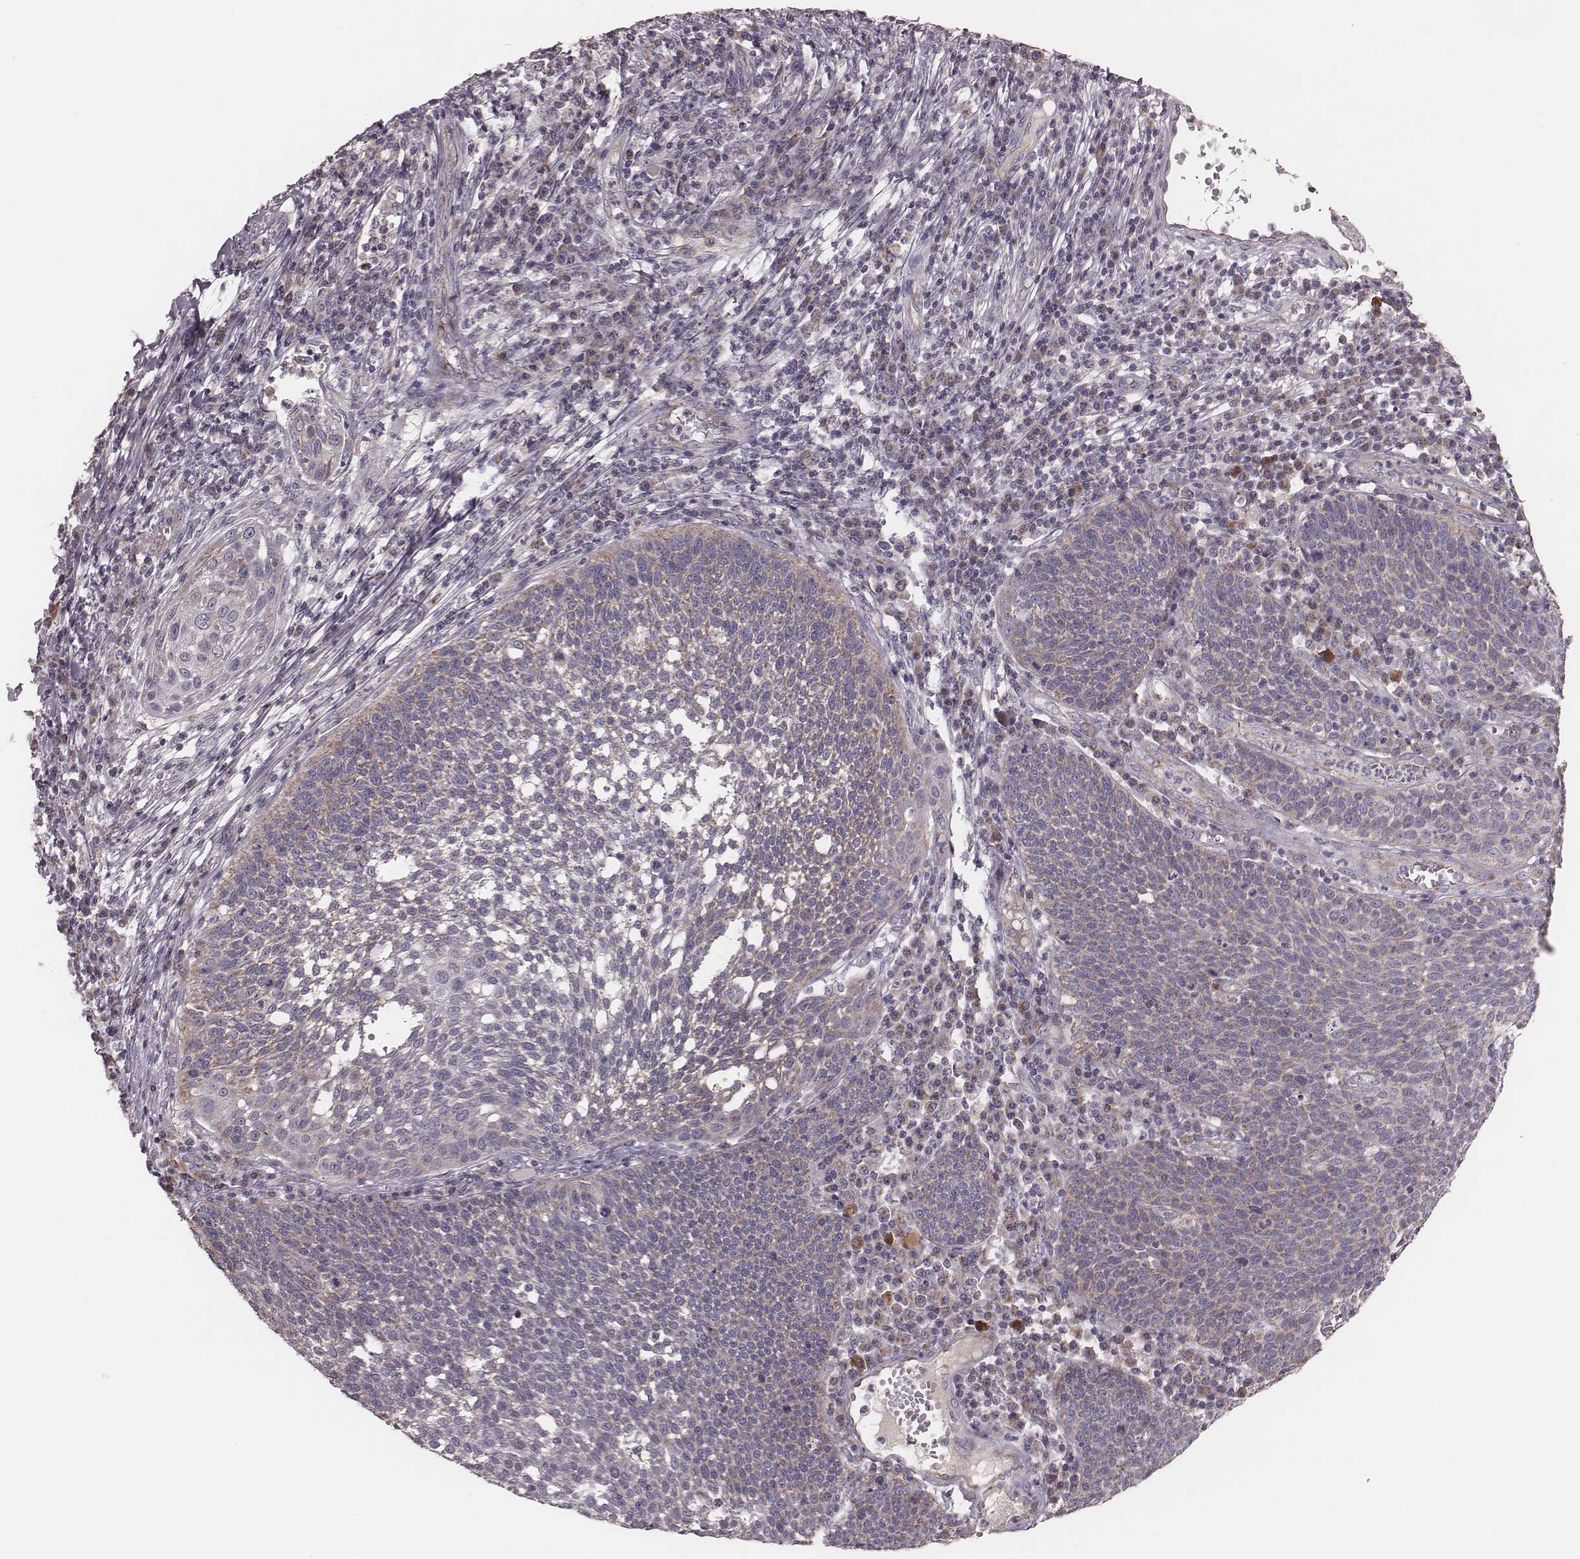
{"staining": {"intensity": "weak", "quantity": "<25%", "location": "cytoplasmic/membranous"}, "tissue": "cervical cancer", "cell_type": "Tumor cells", "image_type": "cancer", "snomed": [{"axis": "morphology", "description": "Squamous cell carcinoma, NOS"}, {"axis": "topography", "description": "Cervix"}], "caption": "Micrograph shows no significant protein positivity in tumor cells of cervical cancer (squamous cell carcinoma). (DAB (3,3'-diaminobenzidine) immunohistochemistry visualized using brightfield microscopy, high magnification).", "gene": "MRPS27", "patient": {"sex": "female", "age": 34}}